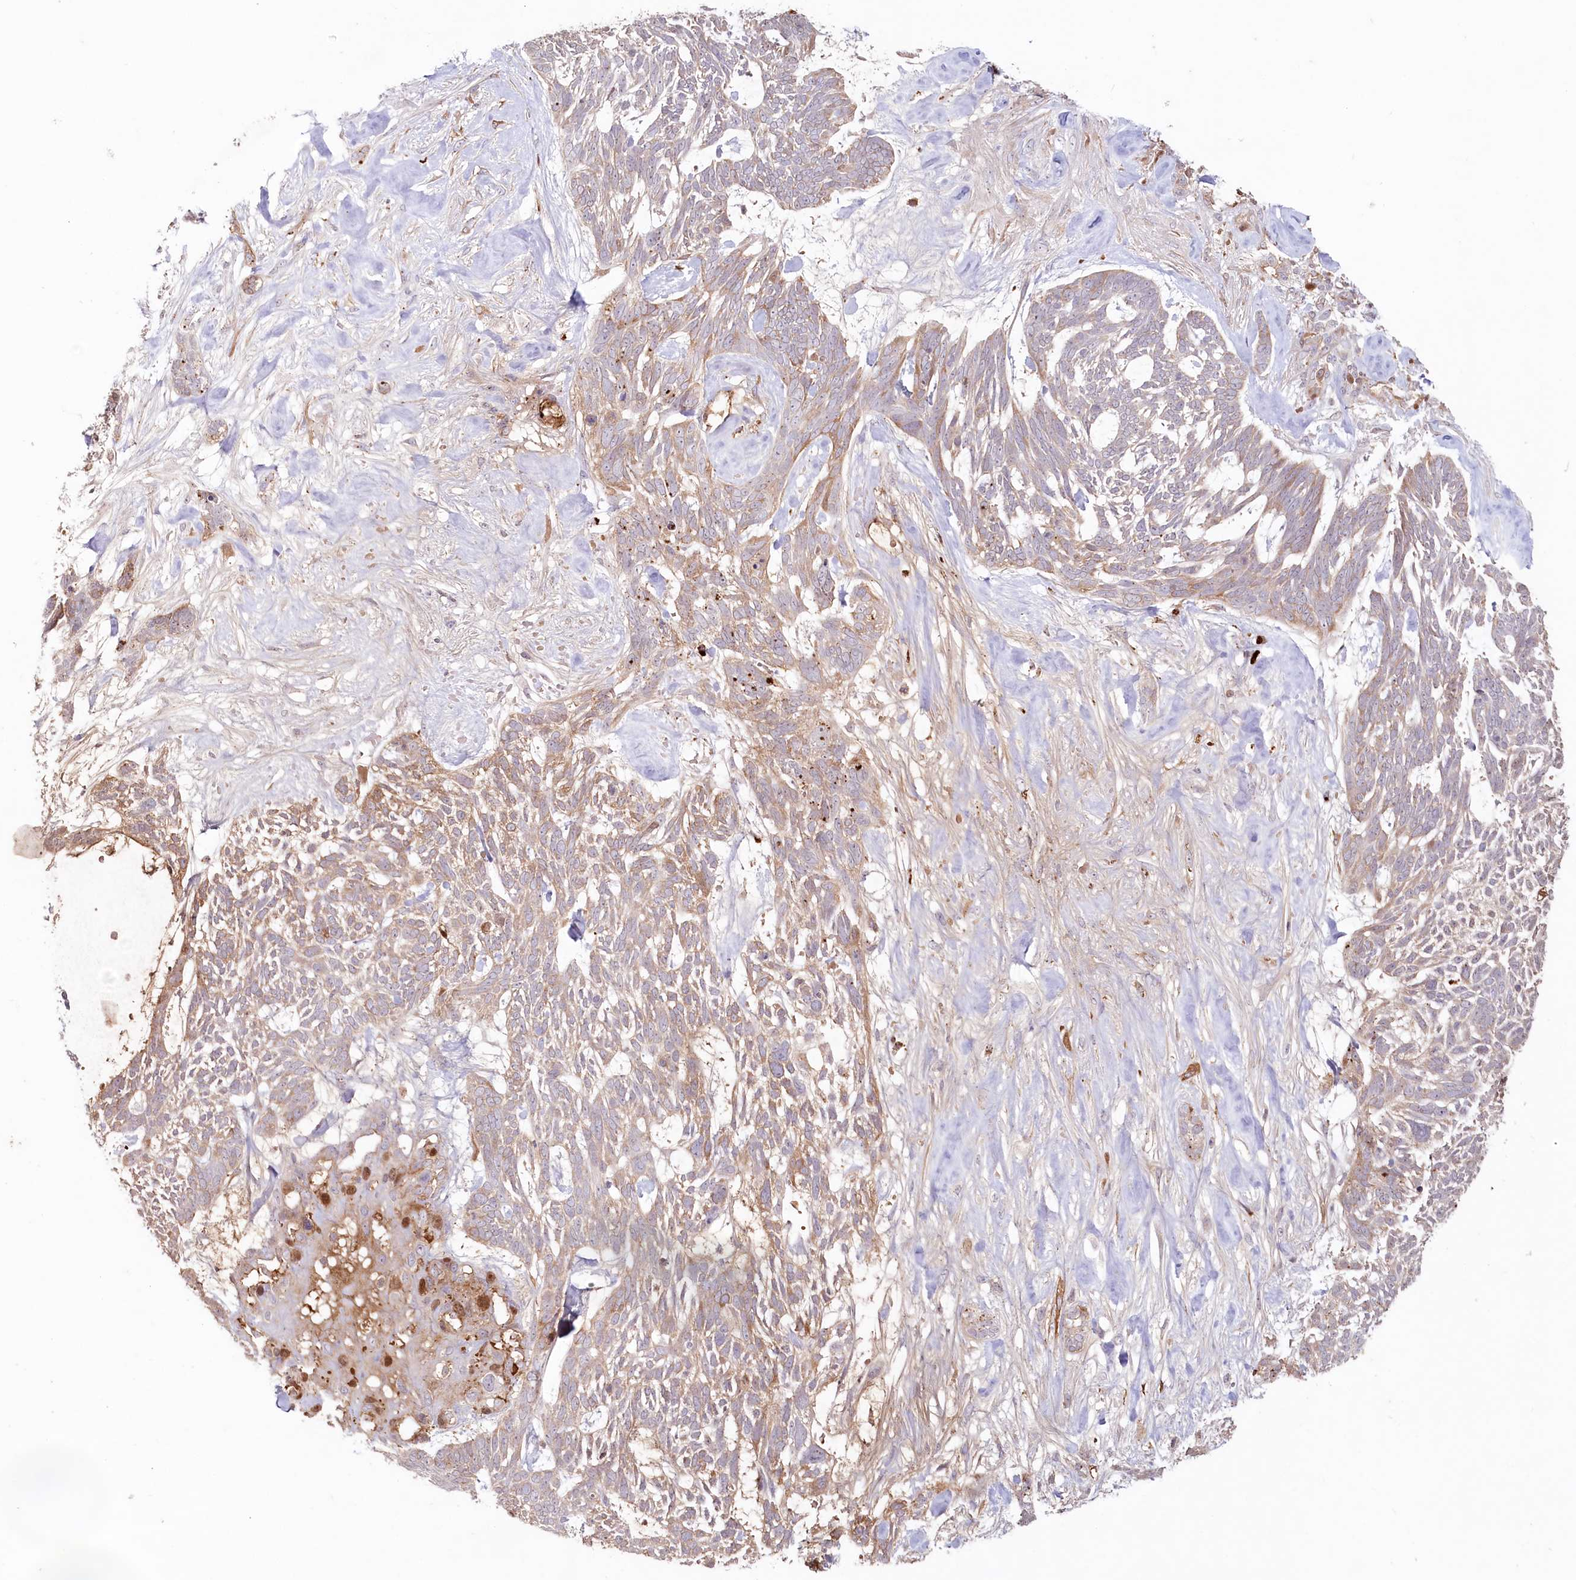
{"staining": {"intensity": "weak", "quantity": "25%-75%", "location": "cytoplasmic/membranous"}, "tissue": "skin cancer", "cell_type": "Tumor cells", "image_type": "cancer", "snomed": [{"axis": "morphology", "description": "Basal cell carcinoma"}, {"axis": "topography", "description": "Skin"}], "caption": "High-power microscopy captured an IHC image of skin cancer, revealing weak cytoplasmic/membranous positivity in about 25%-75% of tumor cells.", "gene": "PSAPL1", "patient": {"sex": "male", "age": 88}}